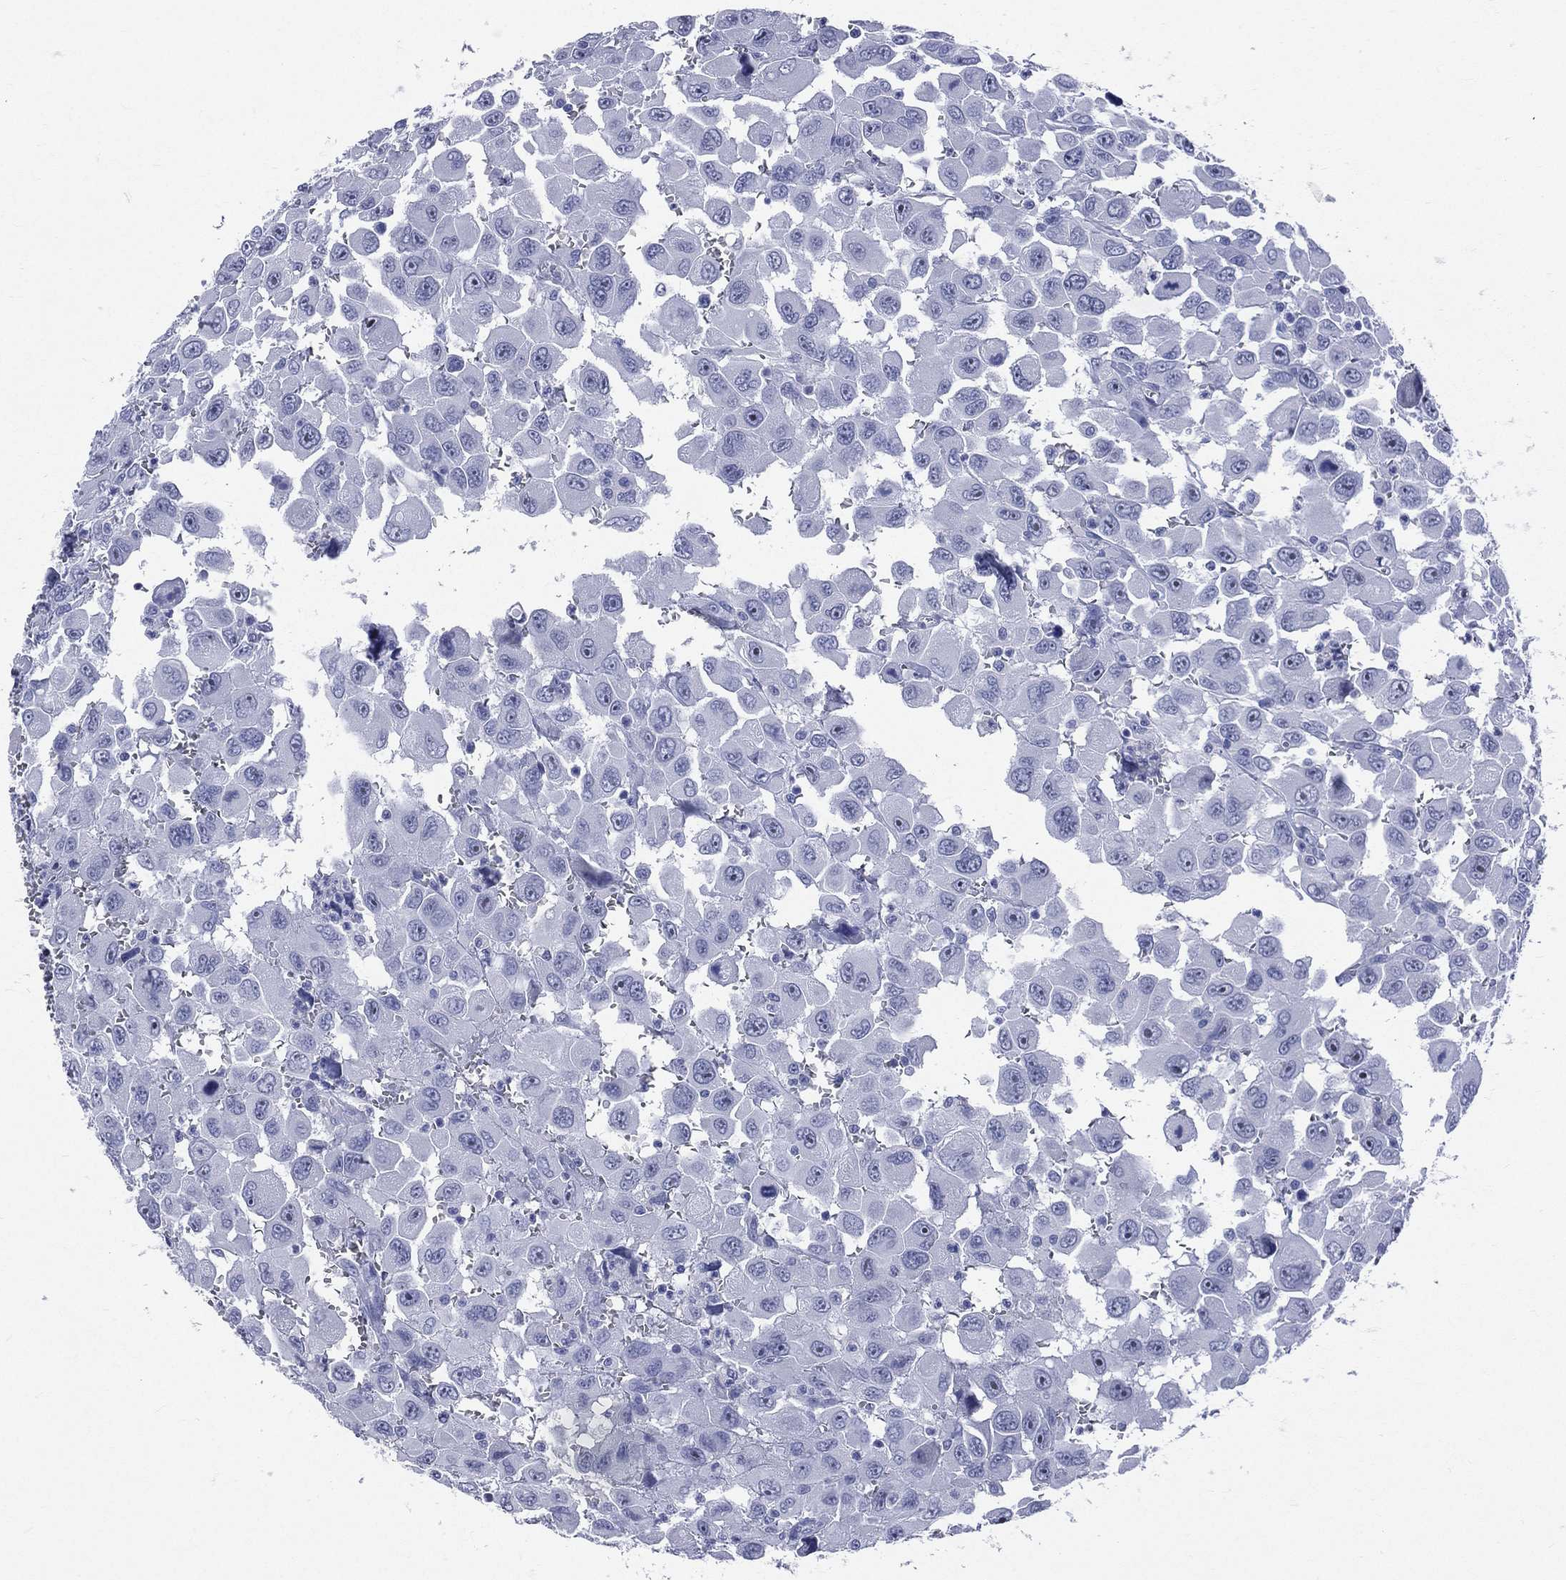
{"staining": {"intensity": "negative", "quantity": "none", "location": "none"}, "tissue": "head and neck cancer", "cell_type": "Tumor cells", "image_type": "cancer", "snomed": [{"axis": "morphology", "description": "Squamous cell carcinoma, NOS"}, {"axis": "morphology", "description": "Squamous cell carcinoma, metastatic, NOS"}, {"axis": "topography", "description": "Oral tissue"}, {"axis": "topography", "description": "Head-Neck"}], "caption": "Tumor cells show no significant positivity in head and neck metastatic squamous cell carcinoma.", "gene": "CYLC1", "patient": {"sex": "female", "age": 85}}